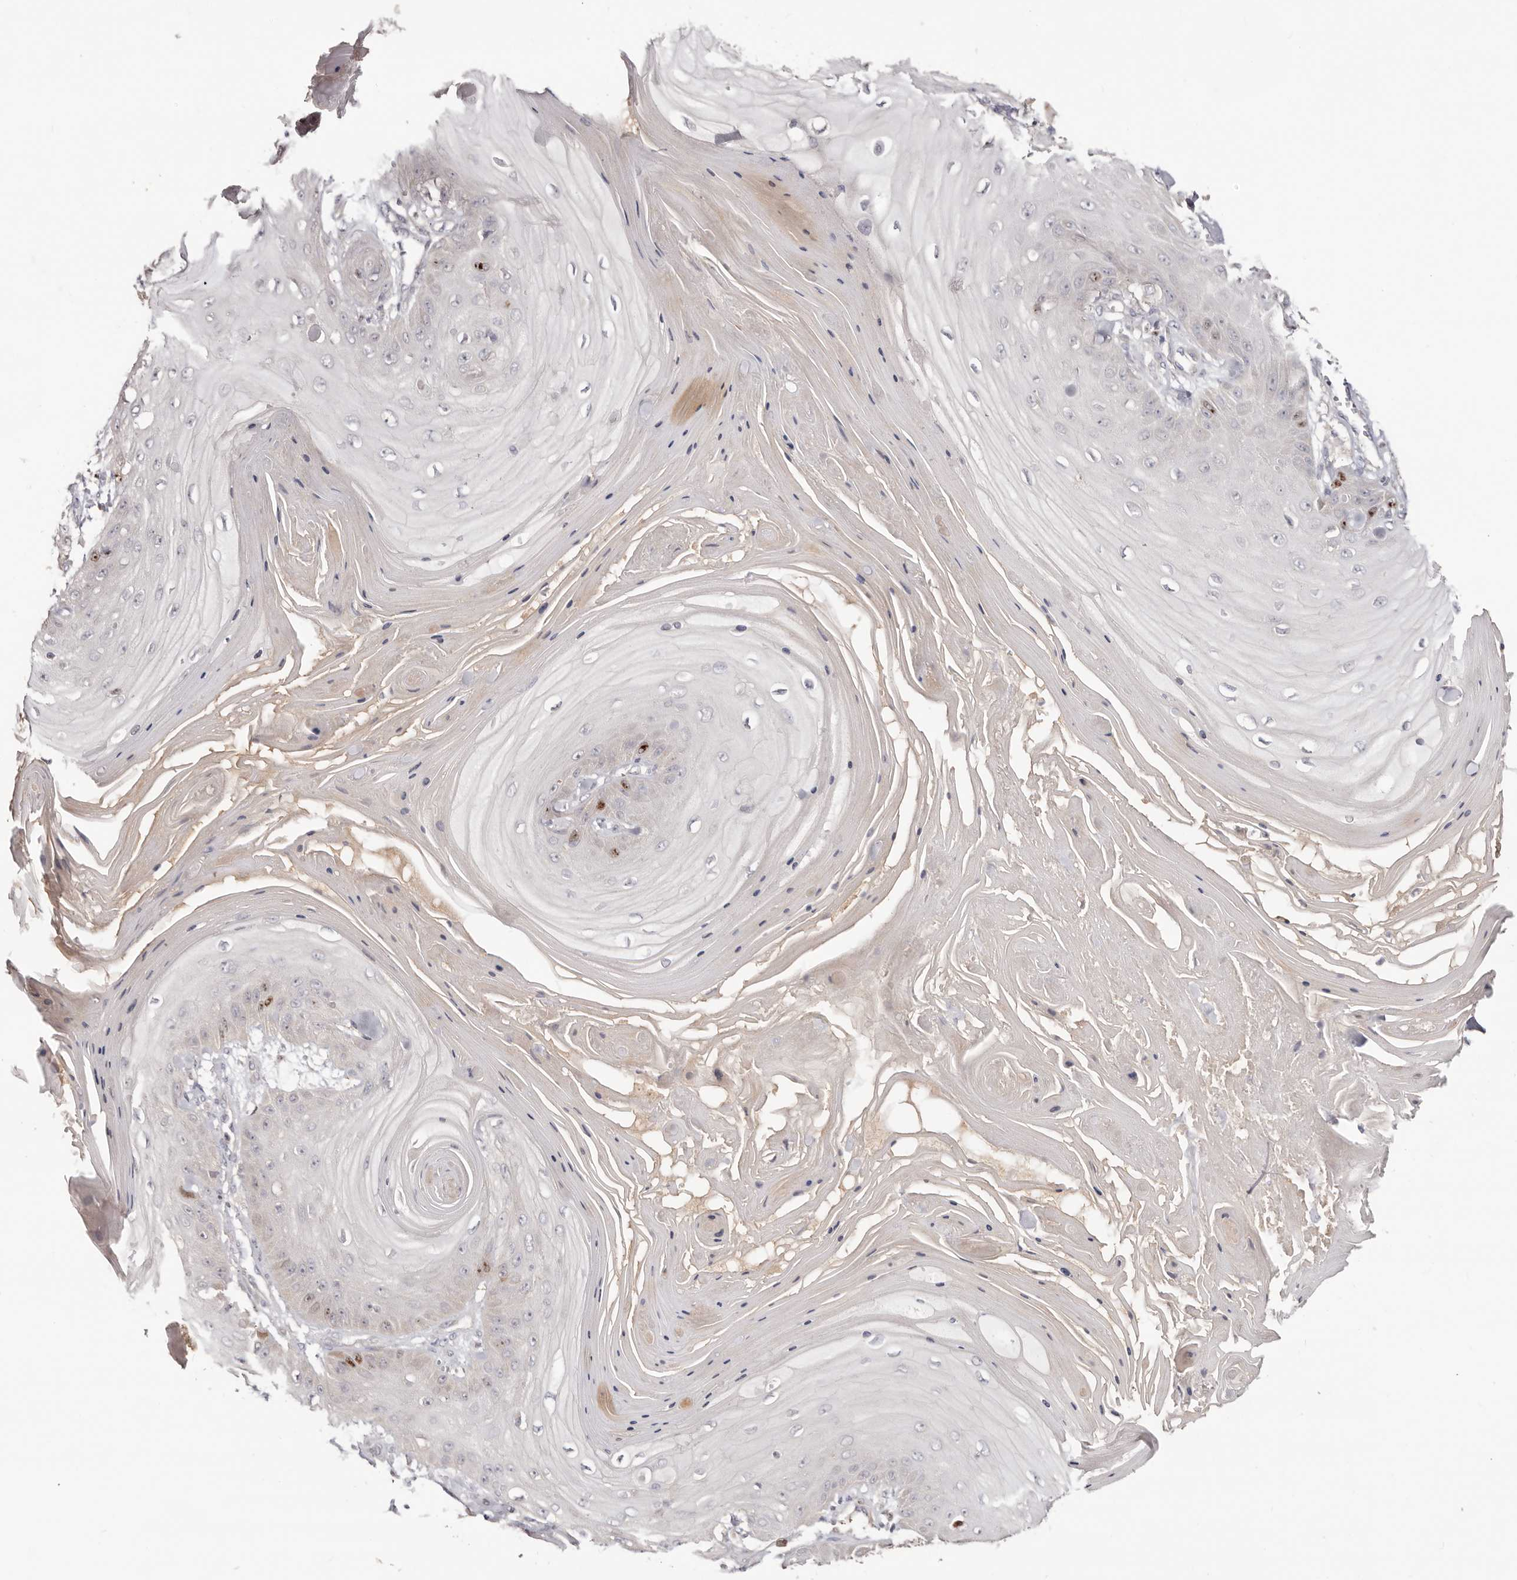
{"staining": {"intensity": "negative", "quantity": "none", "location": "none"}, "tissue": "skin cancer", "cell_type": "Tumor cells", "image_type": "cancer", "snomed": [{"axis": "morphology", "description": "Squamous cell carcinoma, NOS"}, {"axis": "topography", "description": "Skin"}], "caption": "DAB (3,3'-diaminobenzidine) immunohistochemical staining of skin squamous cell carcinoma shows no significant staining in tumor cells. The staining was performed using DAB (3,3'-diaminobenzidine) to visualize the protein expression in brown, while the nuclei were stained in blue with hematoxylin (Magnification: 20x).", "gene": "CCDC190", "patient": {"sex": "male", "age": 74}}